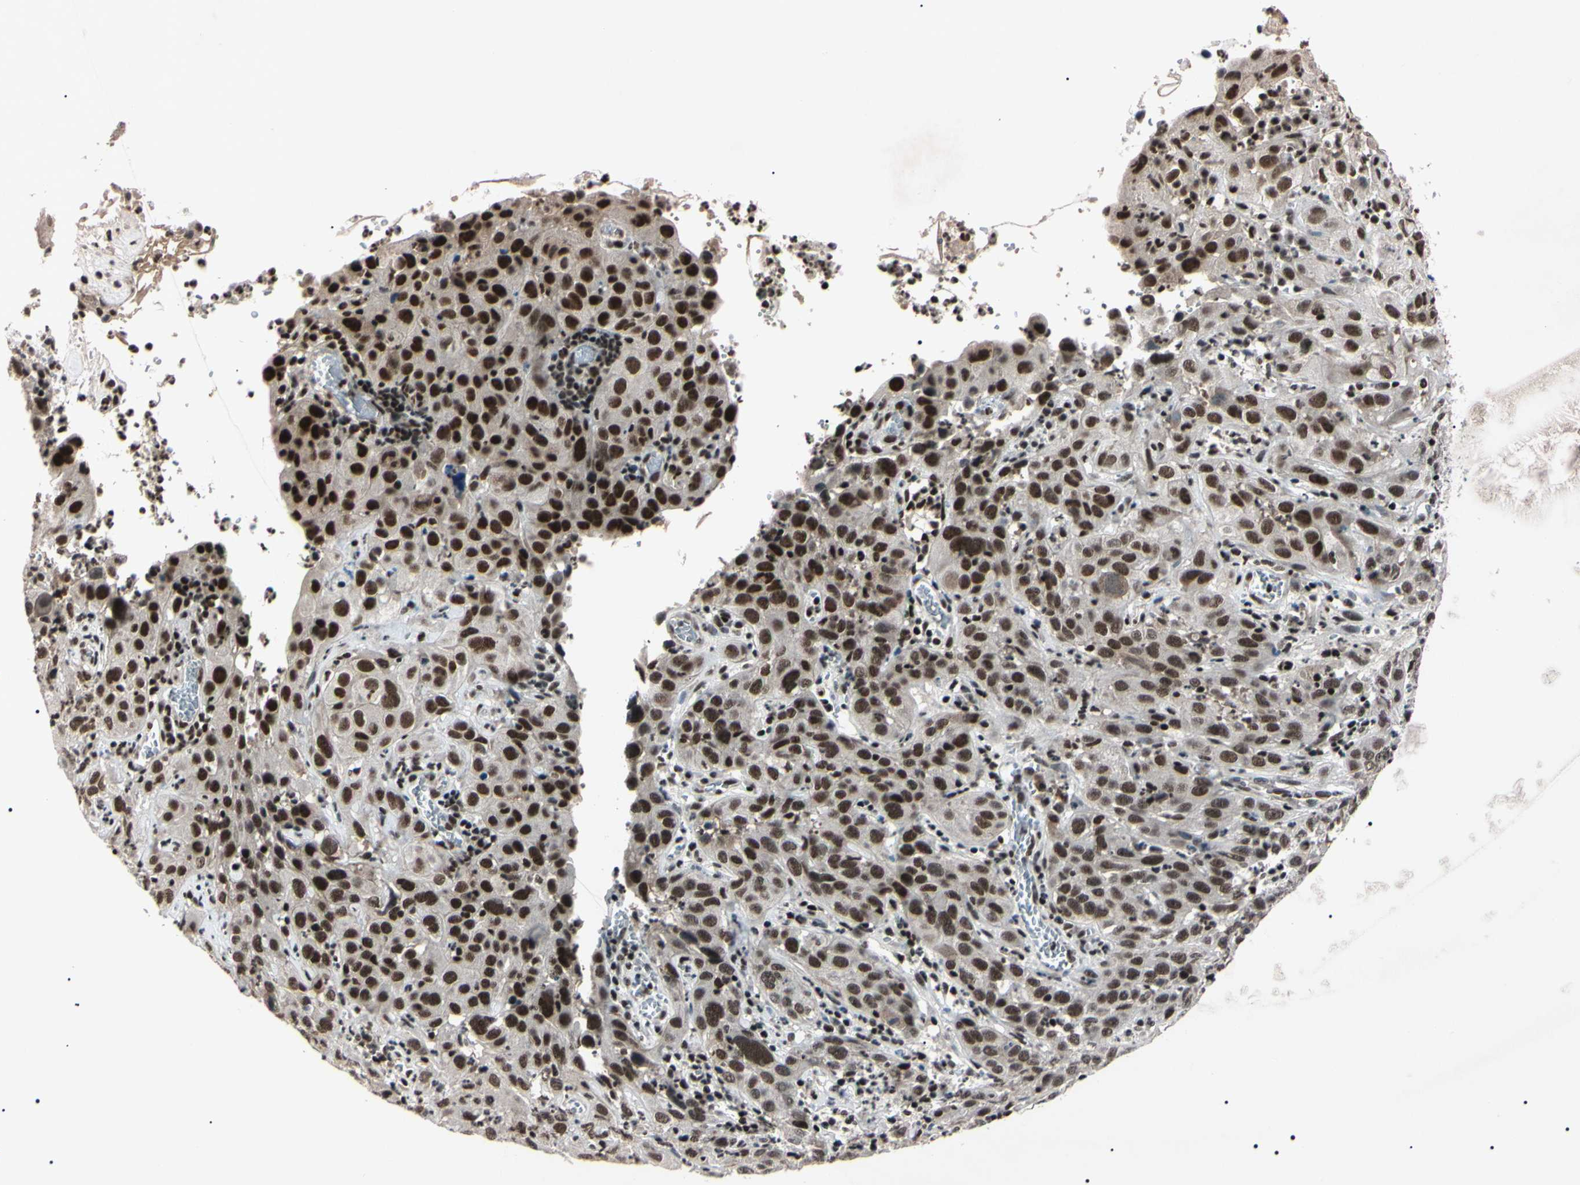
{"staining": {"intensity": "strong", "quantity": "<25%", "location": "nuclear"}, "tissue": "cervical cancer", "cell_type": "Tumor cells", "image_type": "cancer", "snomed": [{"axis": "morphology", "description": "Squamous cell carcinoma, NOS"}, {"axis": "topography", "description": "Cervix"}], "caption": "Brown immunohistochemical staining in human cervical cancer (squamous cell carcinoma) shows strong nuclear staining in about <25% of tumor cells.", "gene": "YY1", "patient": {"sex": "female", "age": 32}}